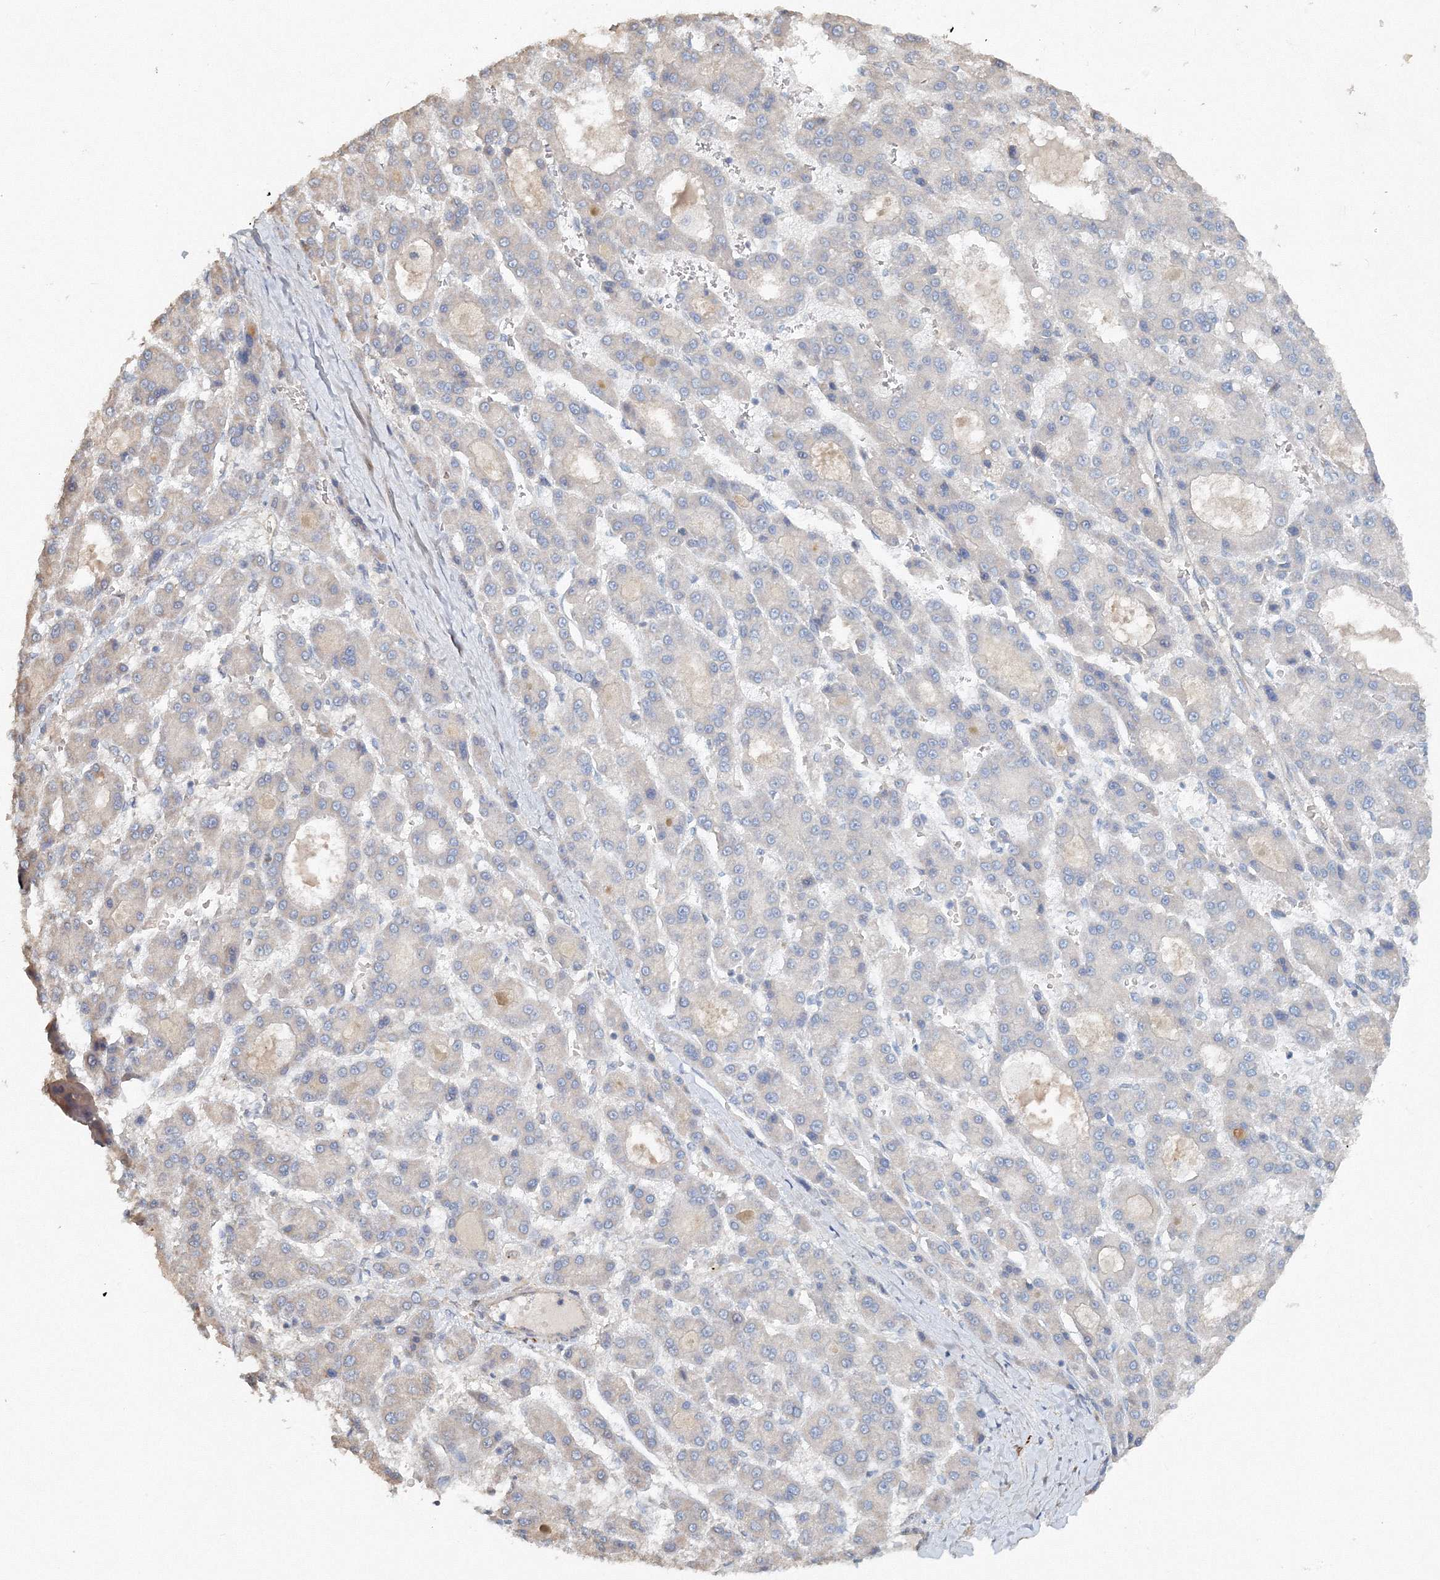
{"staining": {"intensity": "negative", "quantity": "none", "location": "none"}, "tissue": "liver cancer", "cell_type": "Tumor cells", "image_type": "cancer", "snomed": [{"axis": "morphology", "description": "Carcinoma, Hepatocellular, NOS"}, {"axis": "topography", "description": "Liver"}], "caption": "Protein analysis of liver hepatocellular carcinoma shows no significant staining in tumor cells.", "gene": "NALF2", "patient": {"sex": "male", "age": 70}}